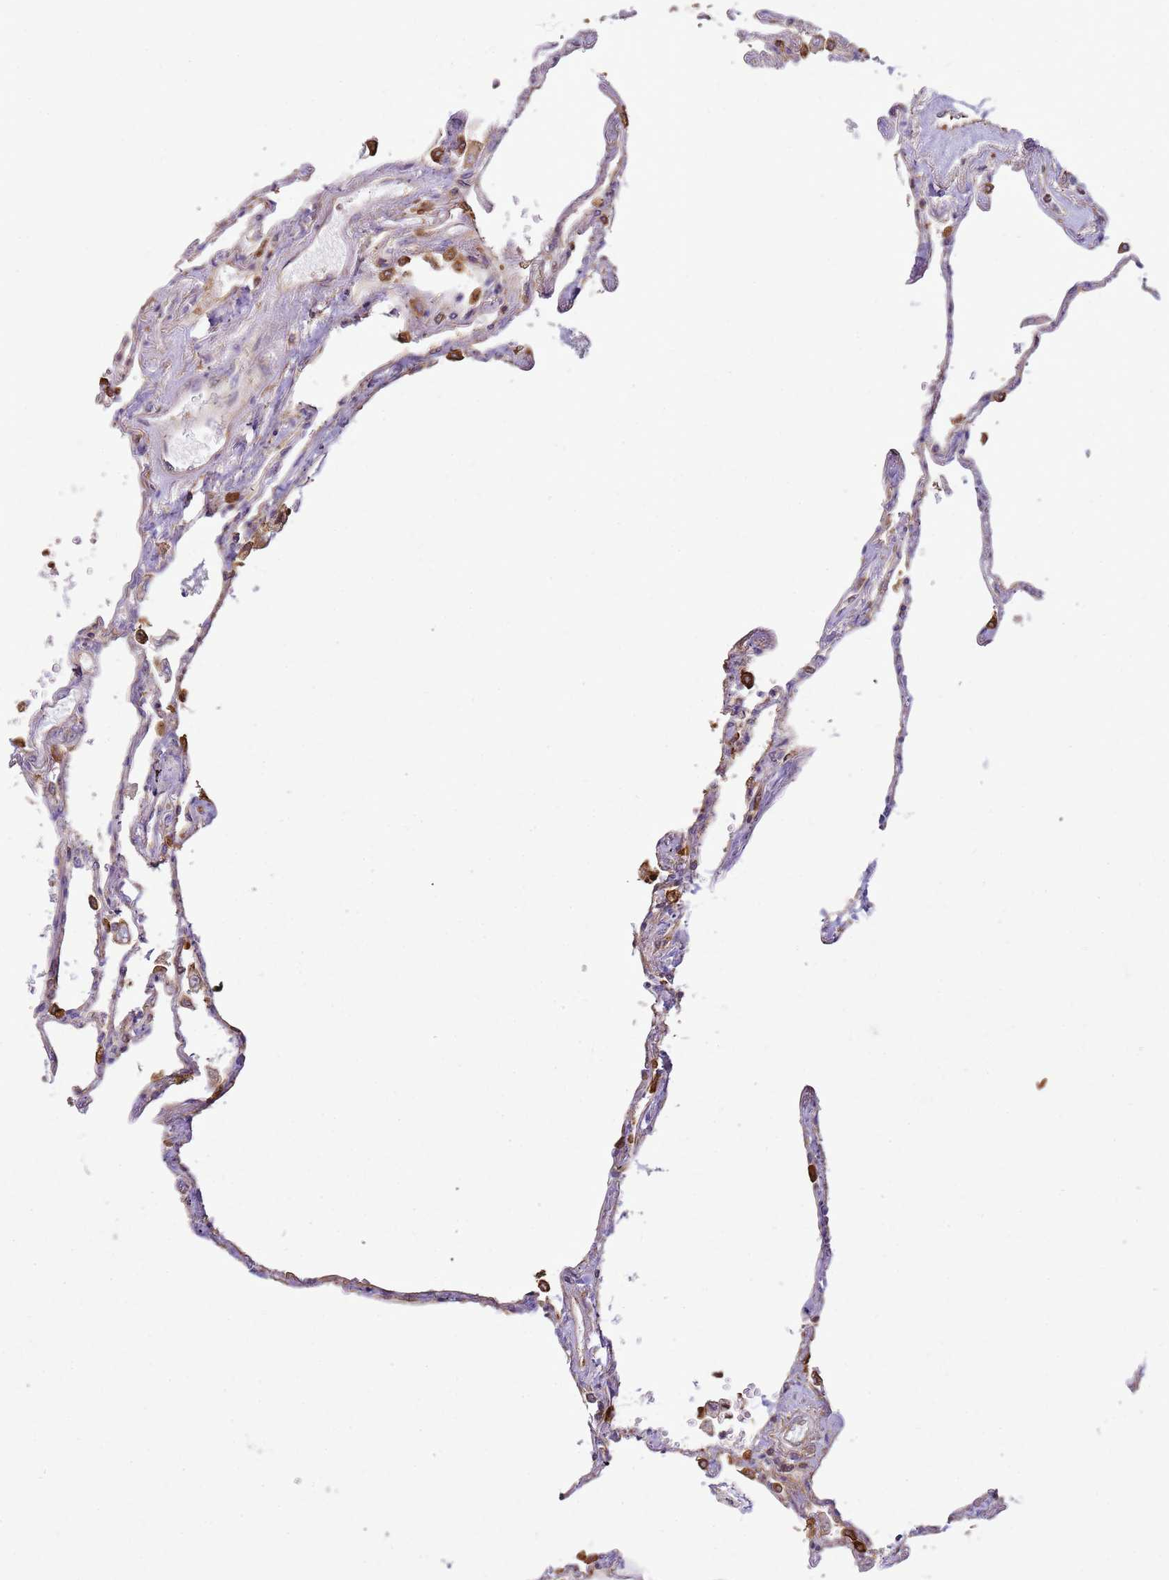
{"staining": {"intensity": "moderate", "quantity": "25%-75%", "location": "cytoplasmic/membranous"}, "tissue": "lung", "cell_type": "Alveolar cells", "image_type": "normal", "snomed": [{"axis": "morphology", "description": "Normal tissue, NOS"}, {"axis": "topography", "description": "Lung"}], "caption": "A medium amount of moderate cytoplasmic/membranous staining is appreciated in approximately 25%-75% of alveolar cells in unremarkable lung.", "gene": "GABRE", "patient": {"sex": "female", "age": 67}}